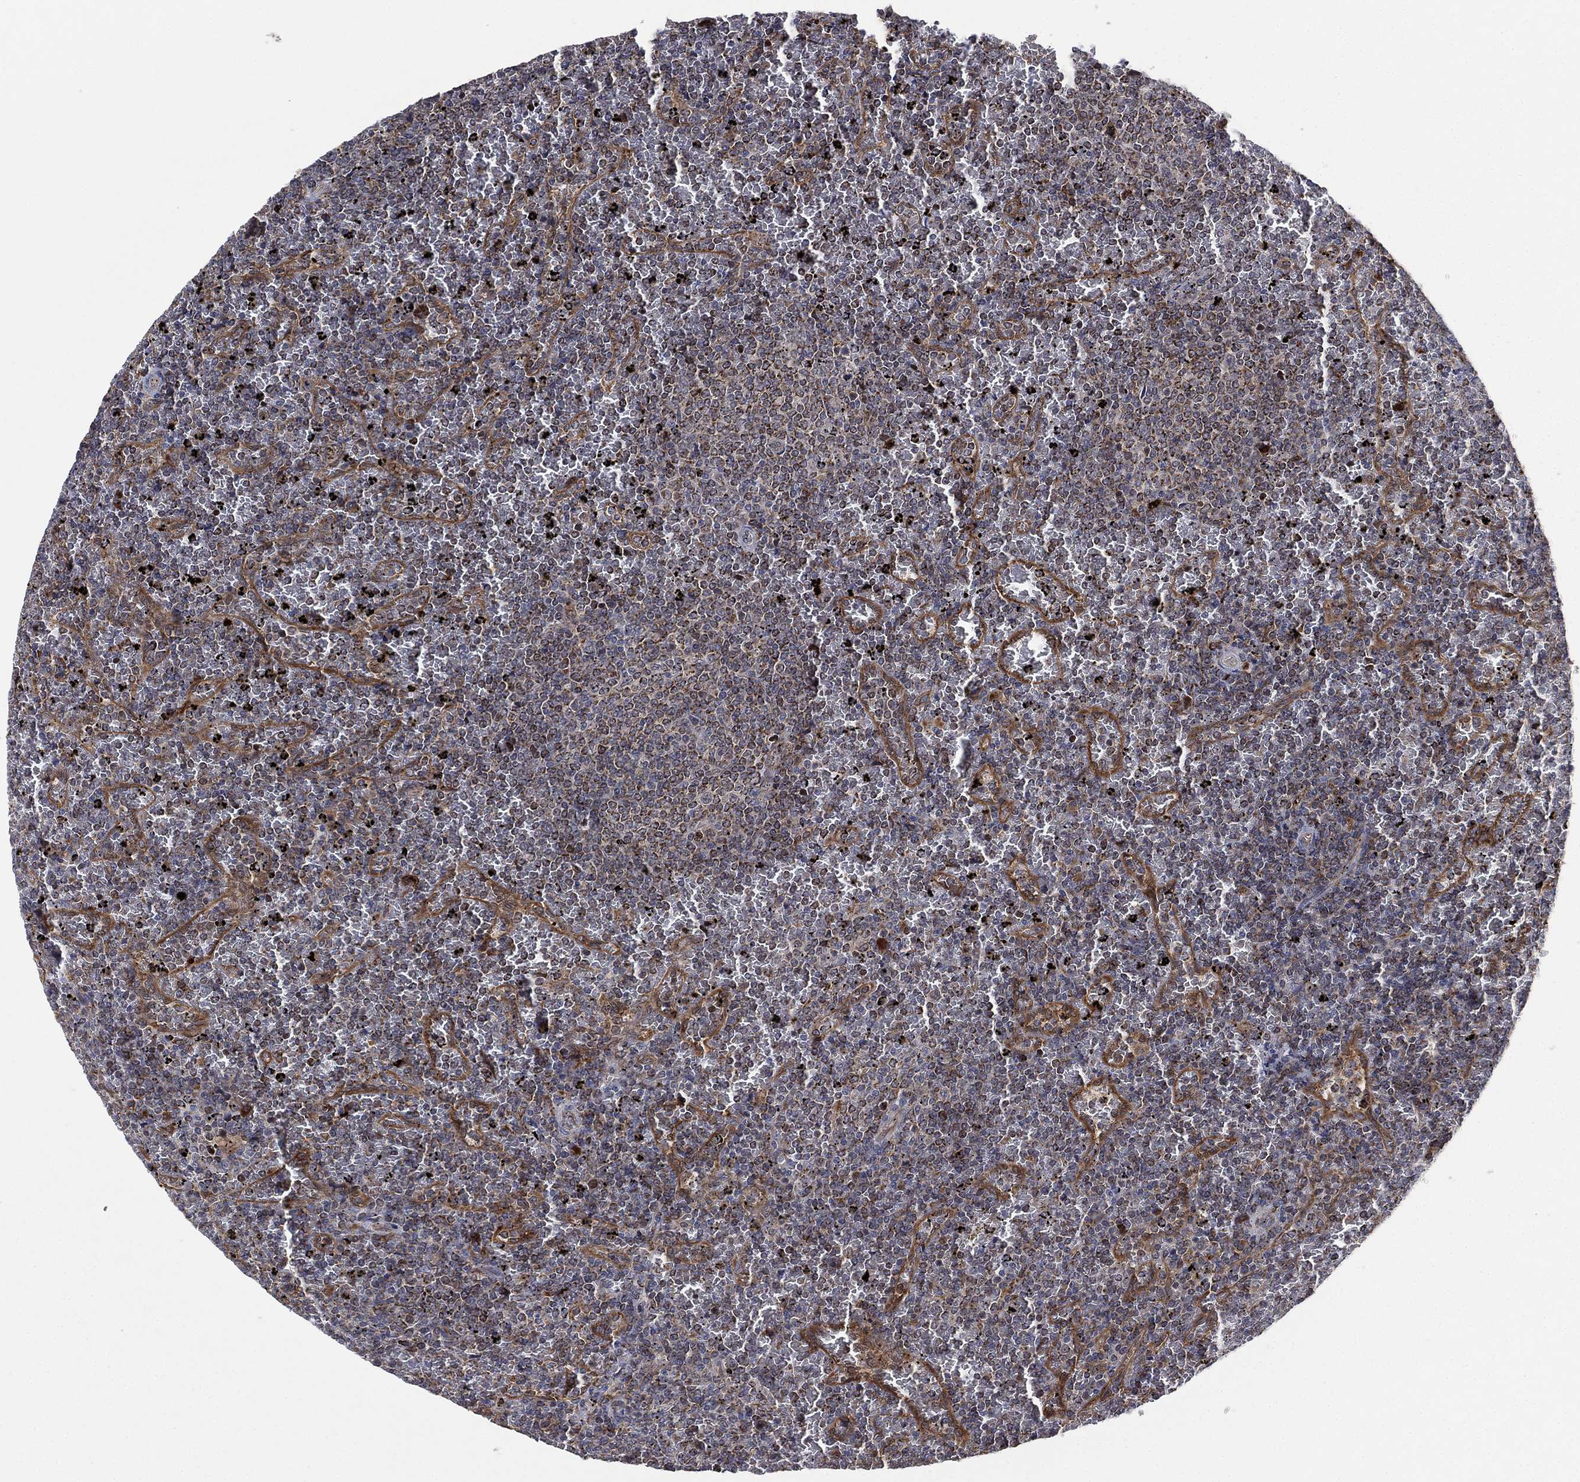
{"staining": {"intensity": "negative", "quantity": "none", "location": "none"}, "tissue": "lymphoma", "cell_type": "Tumor cells", "image_type": "cancer", "snomed": [{"axis": "morphology", "description": "Malignant lymphoma, non-Hodgkin's type, Low grade"}, {"axis": "topography", "description": "Spleen"}], "caption": "Immunohistochemistry micrograph of human lymphoma stained for a protein (brown), which shows no staining in tumor cells. Brightfield microscopy of IHC stained with DAB (brown) and hematoxylin (blue), captured at high magnification.", "gene": "FES", "patient": {"sex": "female", "age": 77}}